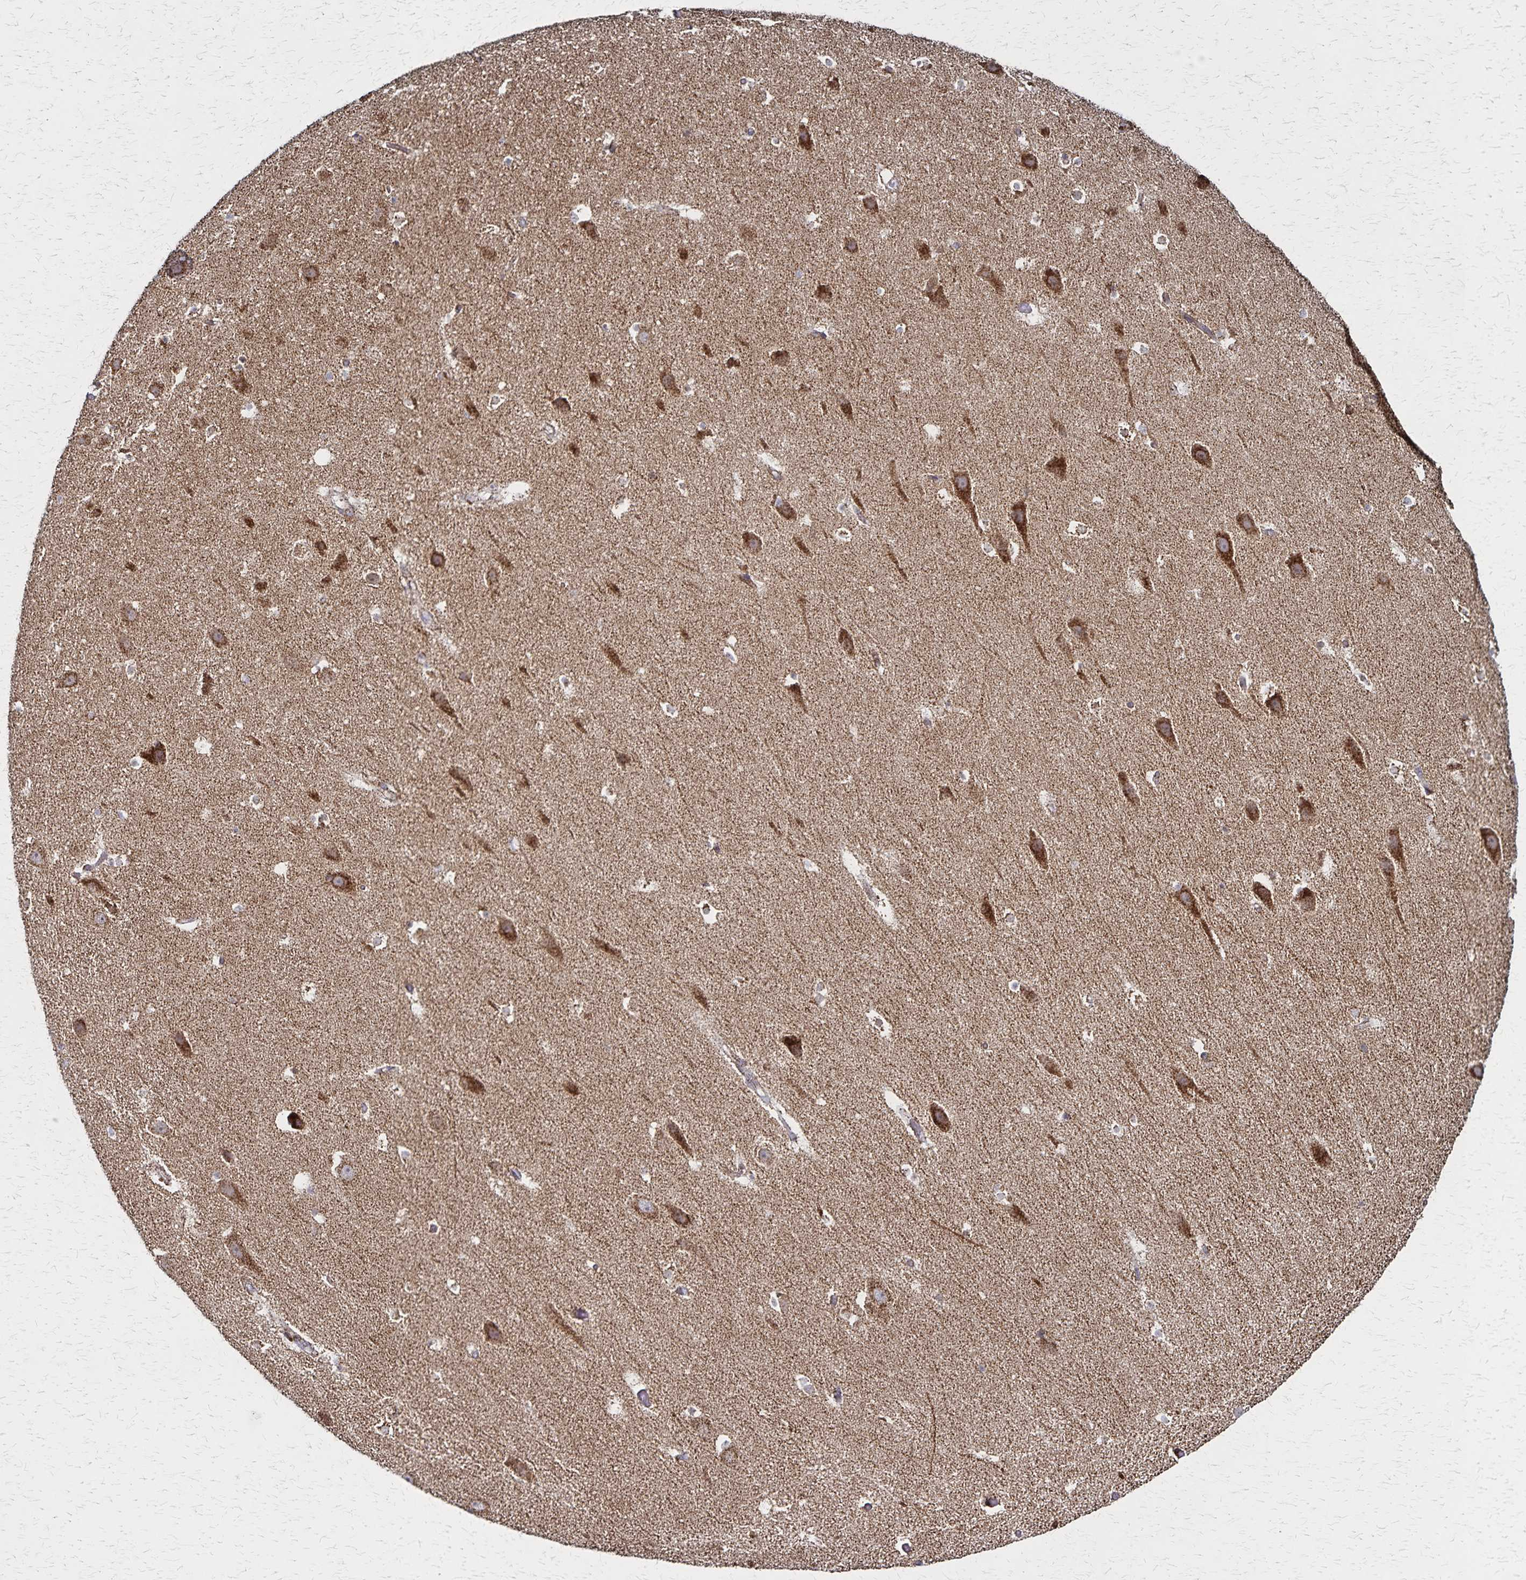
{"staining": {"intensity": "moderate", "quantity": "<25%", "location": "cytoplasmic/membranous"}, "tissue": "hippocampus", "cell_type": "Glial cells", "image_type": "normal", "snomed": [{"axis": "morphology", "description": "Normal tissue, NOS"}, {"axis": "topography", "description": "Hippocampus"}], "caption": "This photomicrograph displays immunohistochemistry (IHC) staining of benign hippocampus, with low moderate cytoplasmic/membranous expression in about <25% of glial cells.", "gene": "NFS1", "patient": {"sex": "male", "age": 26}}